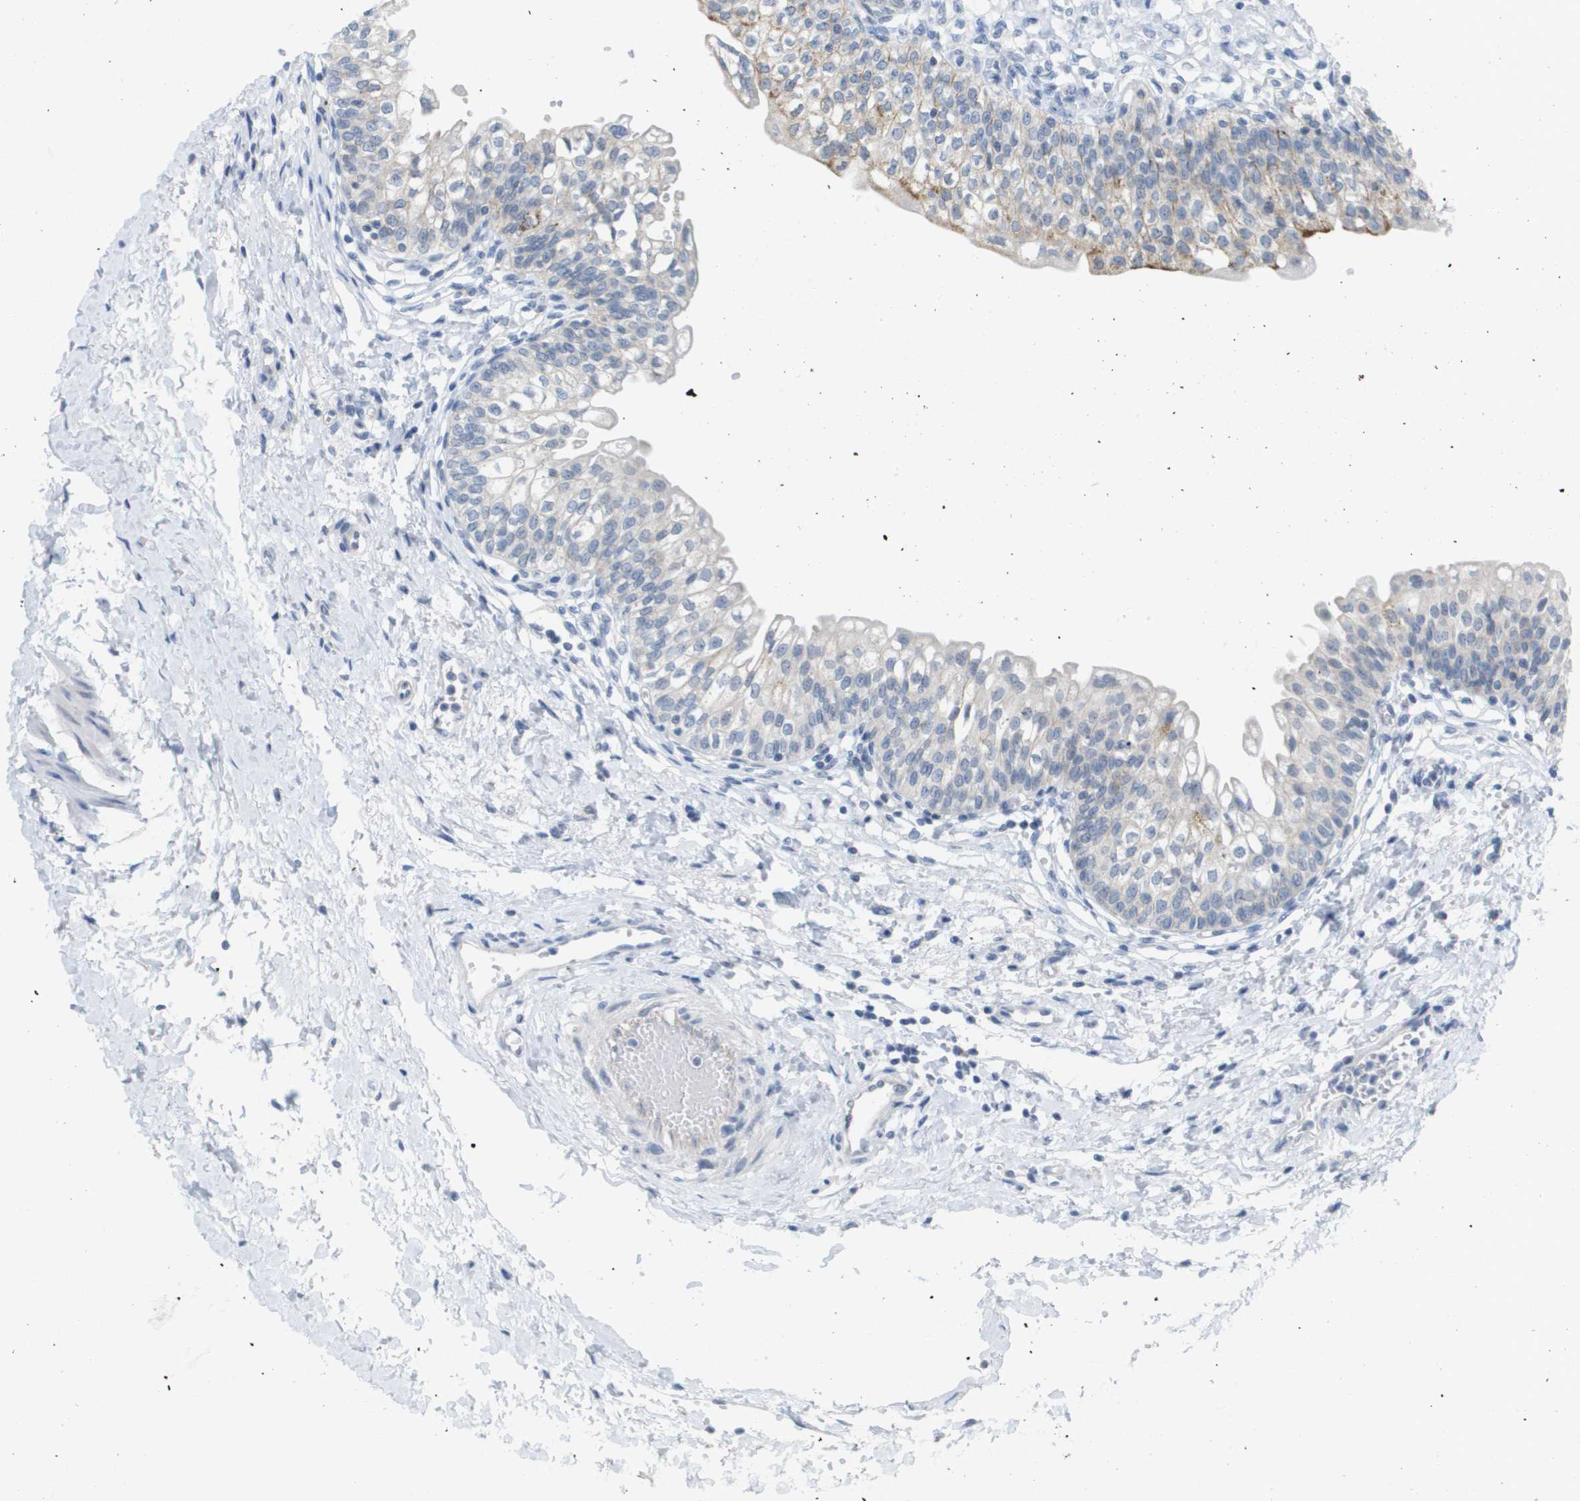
{"staining": {"intensity": "weak", "quantity": "<25%", "location": "cytoplasmic/membranous"}, "tissue": "urinary bladder", "cell_type": "Urothelial cells", "image_type": "normal", "snomed": [{"axis": "morphology", "description": "Normal tissue, NOS"}, {"axis": "topography", "description": "Urinary bladder"}], "caption": "Urinary bladder stained for a protein using immunohistochemistry (IHC) displays no positivity urothelial cells.", "gene": "PDE4A", "patient": {"sex": "male", "age": 55}}